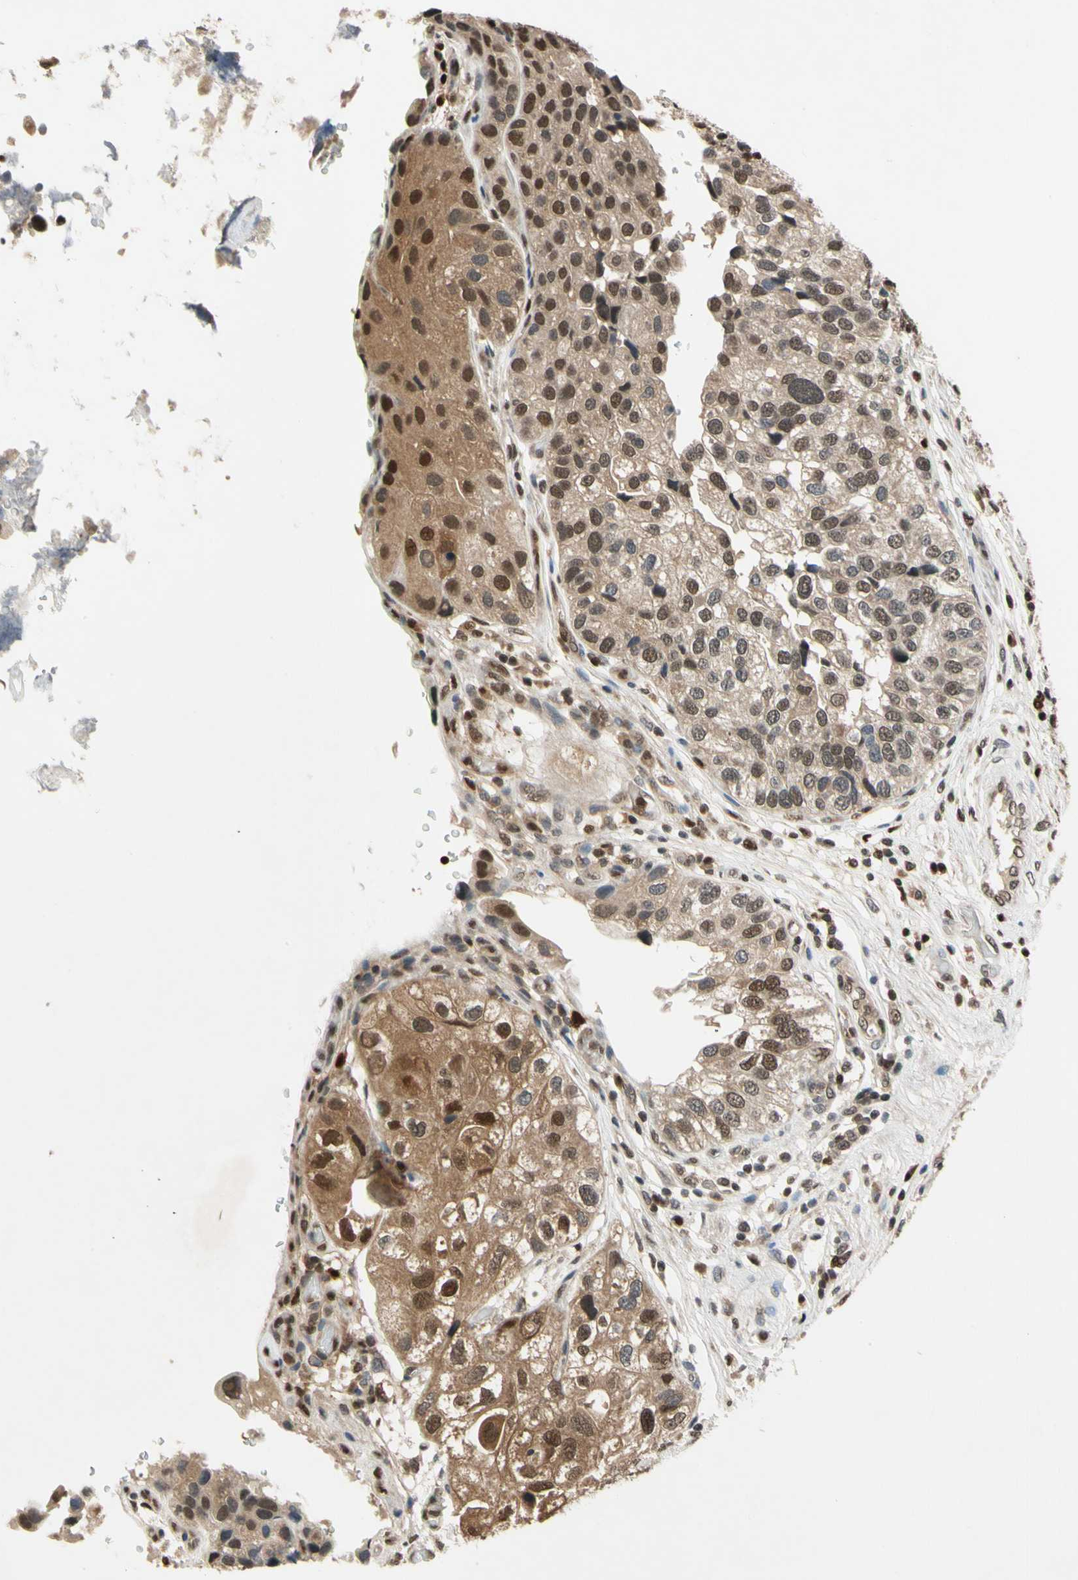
{"staining": {"intensity": "moderate", "quantity": ">75%", "location": "cytoplasmic/membranous,nuclear"}, "tissue": "urothelial cancer", "cell_type": "Tumor cells", "image_type": "cancer", "snomed": [{"axis": "morphology", "description": "Urothelial carcinoma, High grade"}, {"axis": "topography", "description": "Urinary bladder"}], "caption": "DAB (3,3'-diaminobenzidine) immunohistochemical staining of urothelial cancer shows moderate cytoplasmic/membranous and nuclear protein positivity in approximately >75% of tumor cells.", "gene": "GSR", "patient": {"sex": "female", "age": 64}}